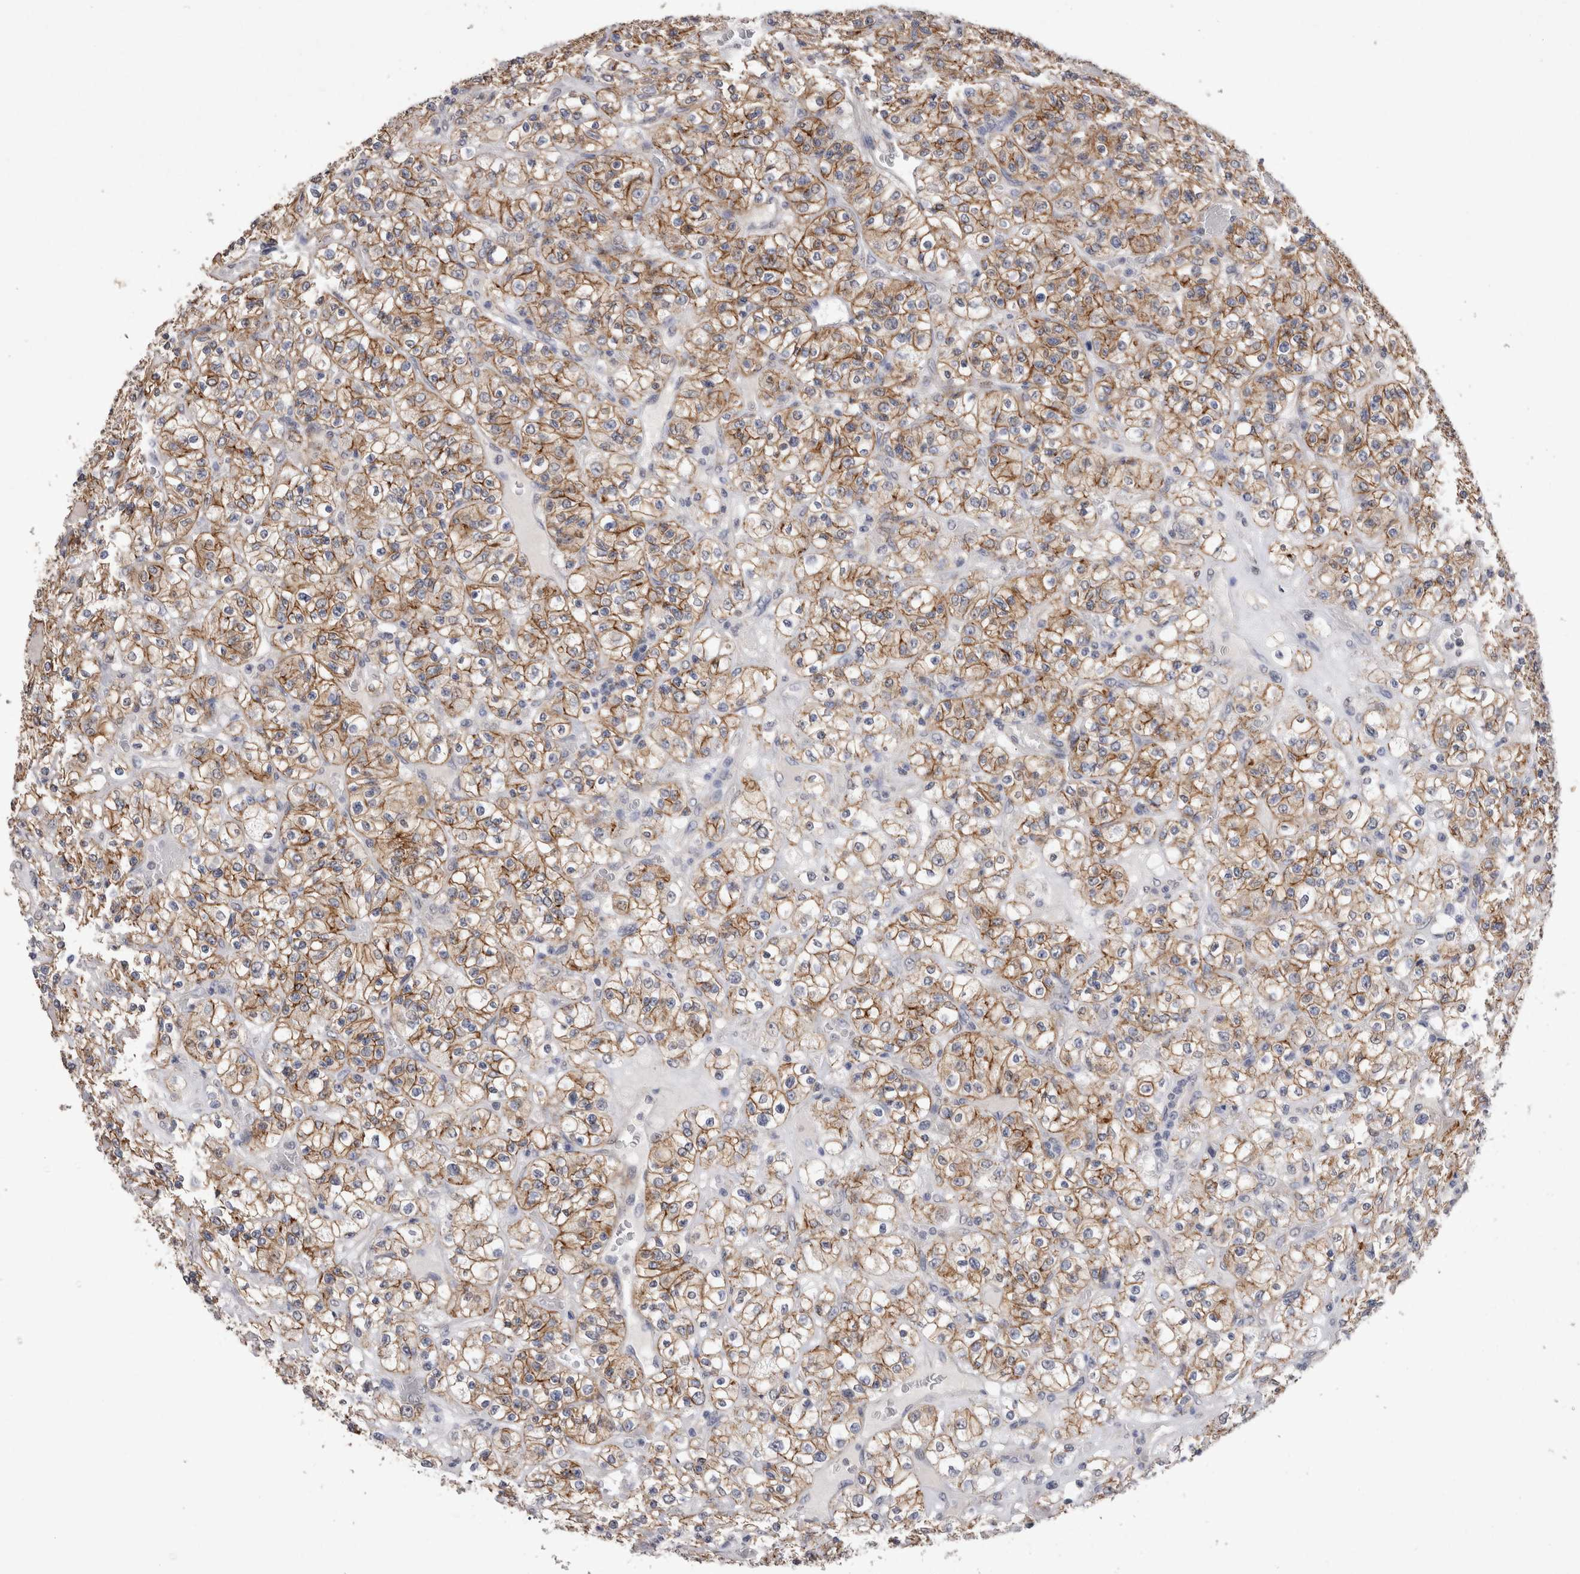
{"staining": {"intensity": "moderate", "quantity": ">75%", "location": "cytoplasmic/membranous"}, "tissue": "renal cancer", "cell_type": "Tumor cells", "image_type": "cancer", "snomed": [{"axis": "morphology", "description": "Normal tissue, NOS"}, {"axis": "morphology", "description": "Adenocarcinoma, NOS"}, {"axis": "topography", "description": "Kidney"}], "caption": "DAB immunohistochemical staining of human renal adenocarcinoma displays moderate cytoplasmic/membranous protein staining in about >75% of tumor cells. Nuclei are stained in blue.", "gene": "CDH6", "patient": {"sex": "female", "age": 72}}